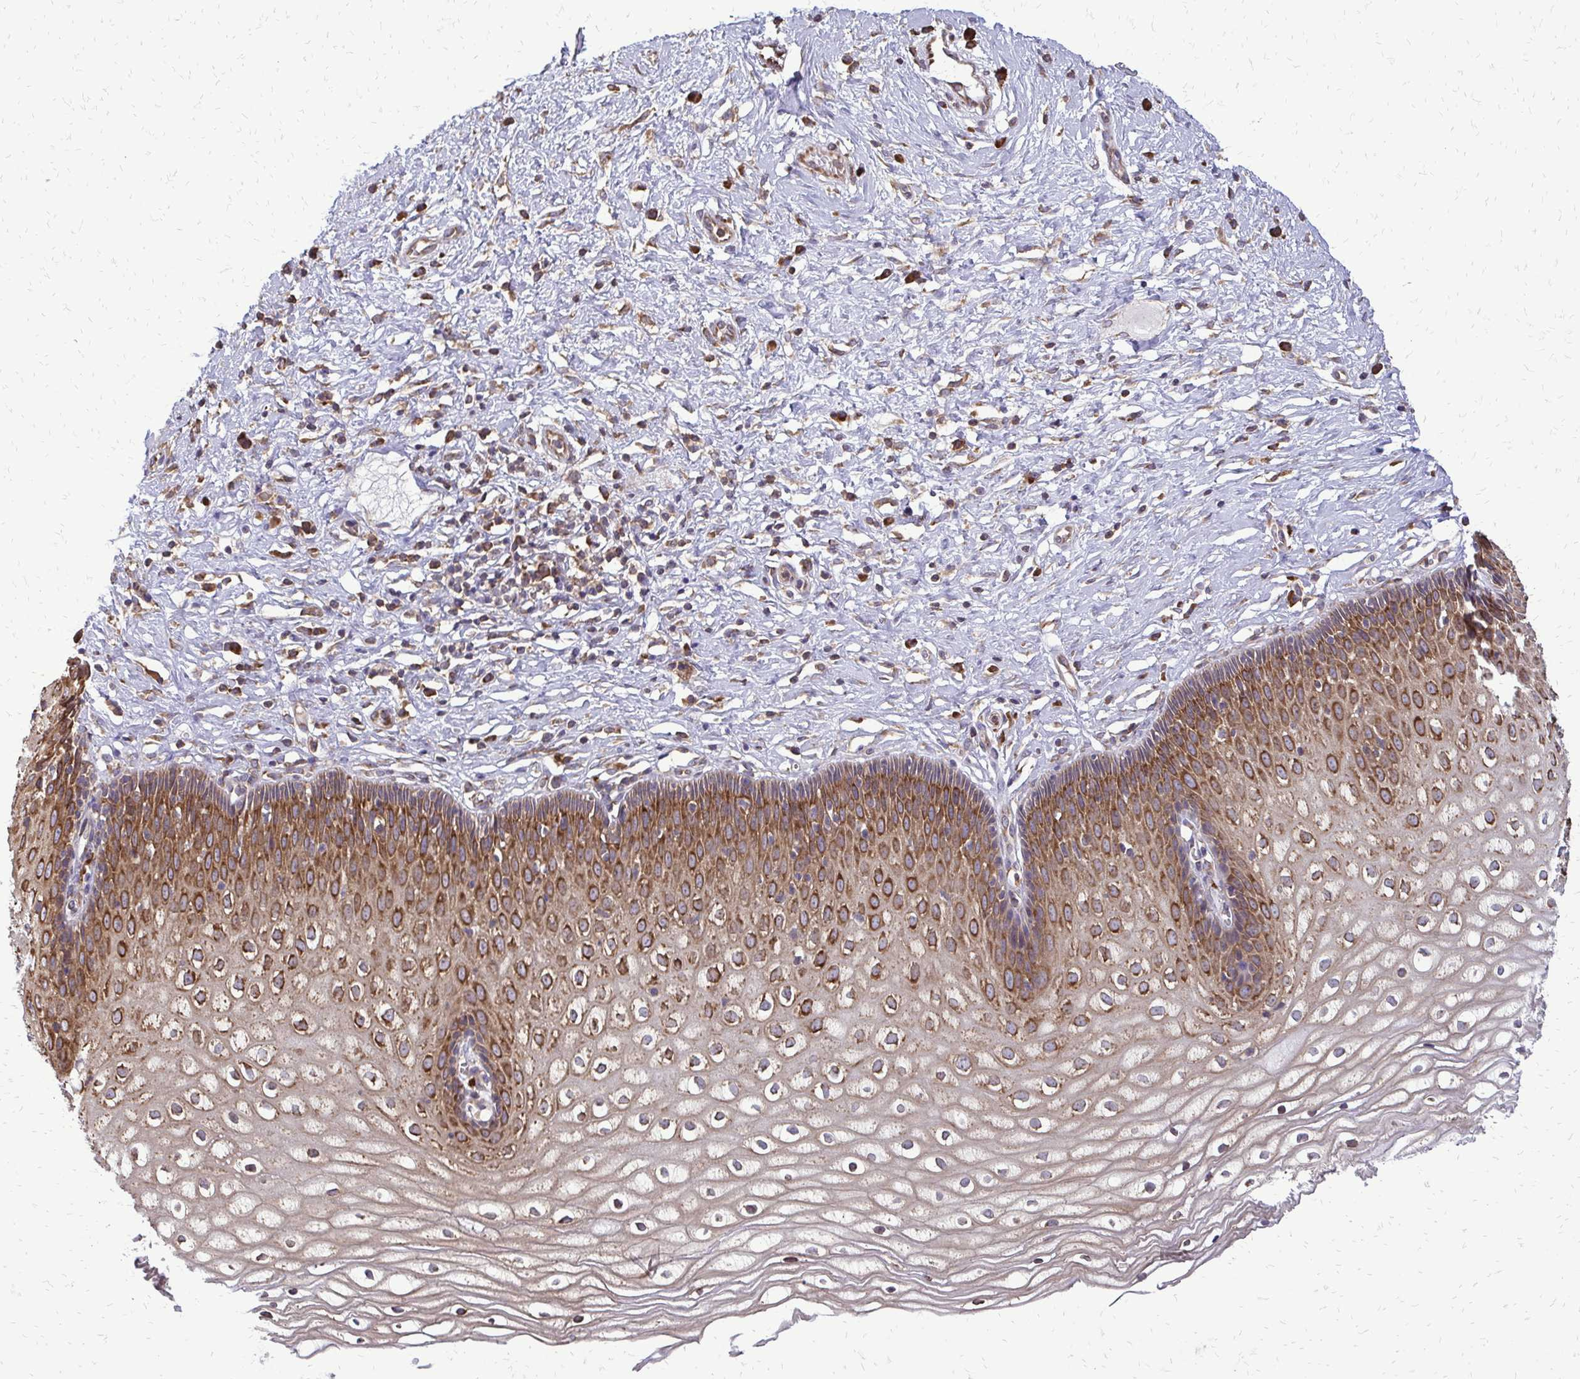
{"staining": {"intensity": "strong", "quantity": ">75%", "location": "cytoplasmic/membranous"}, "tissue": "cervix", "cell_type": "Glandular cells", "image_type": "normal", "snomed": [{"axis": "morphology", "description": "Normal tissue, NOS"}, {"axis": "topography", "description": "Cervix"}], "caption": "A high amount of strong cytoplasmic/membranous staining is appreciated in about >75% of glandular cells in normal cervix.", "gene": "RPS3", "patient": {"sex": "female", "age": 36}}